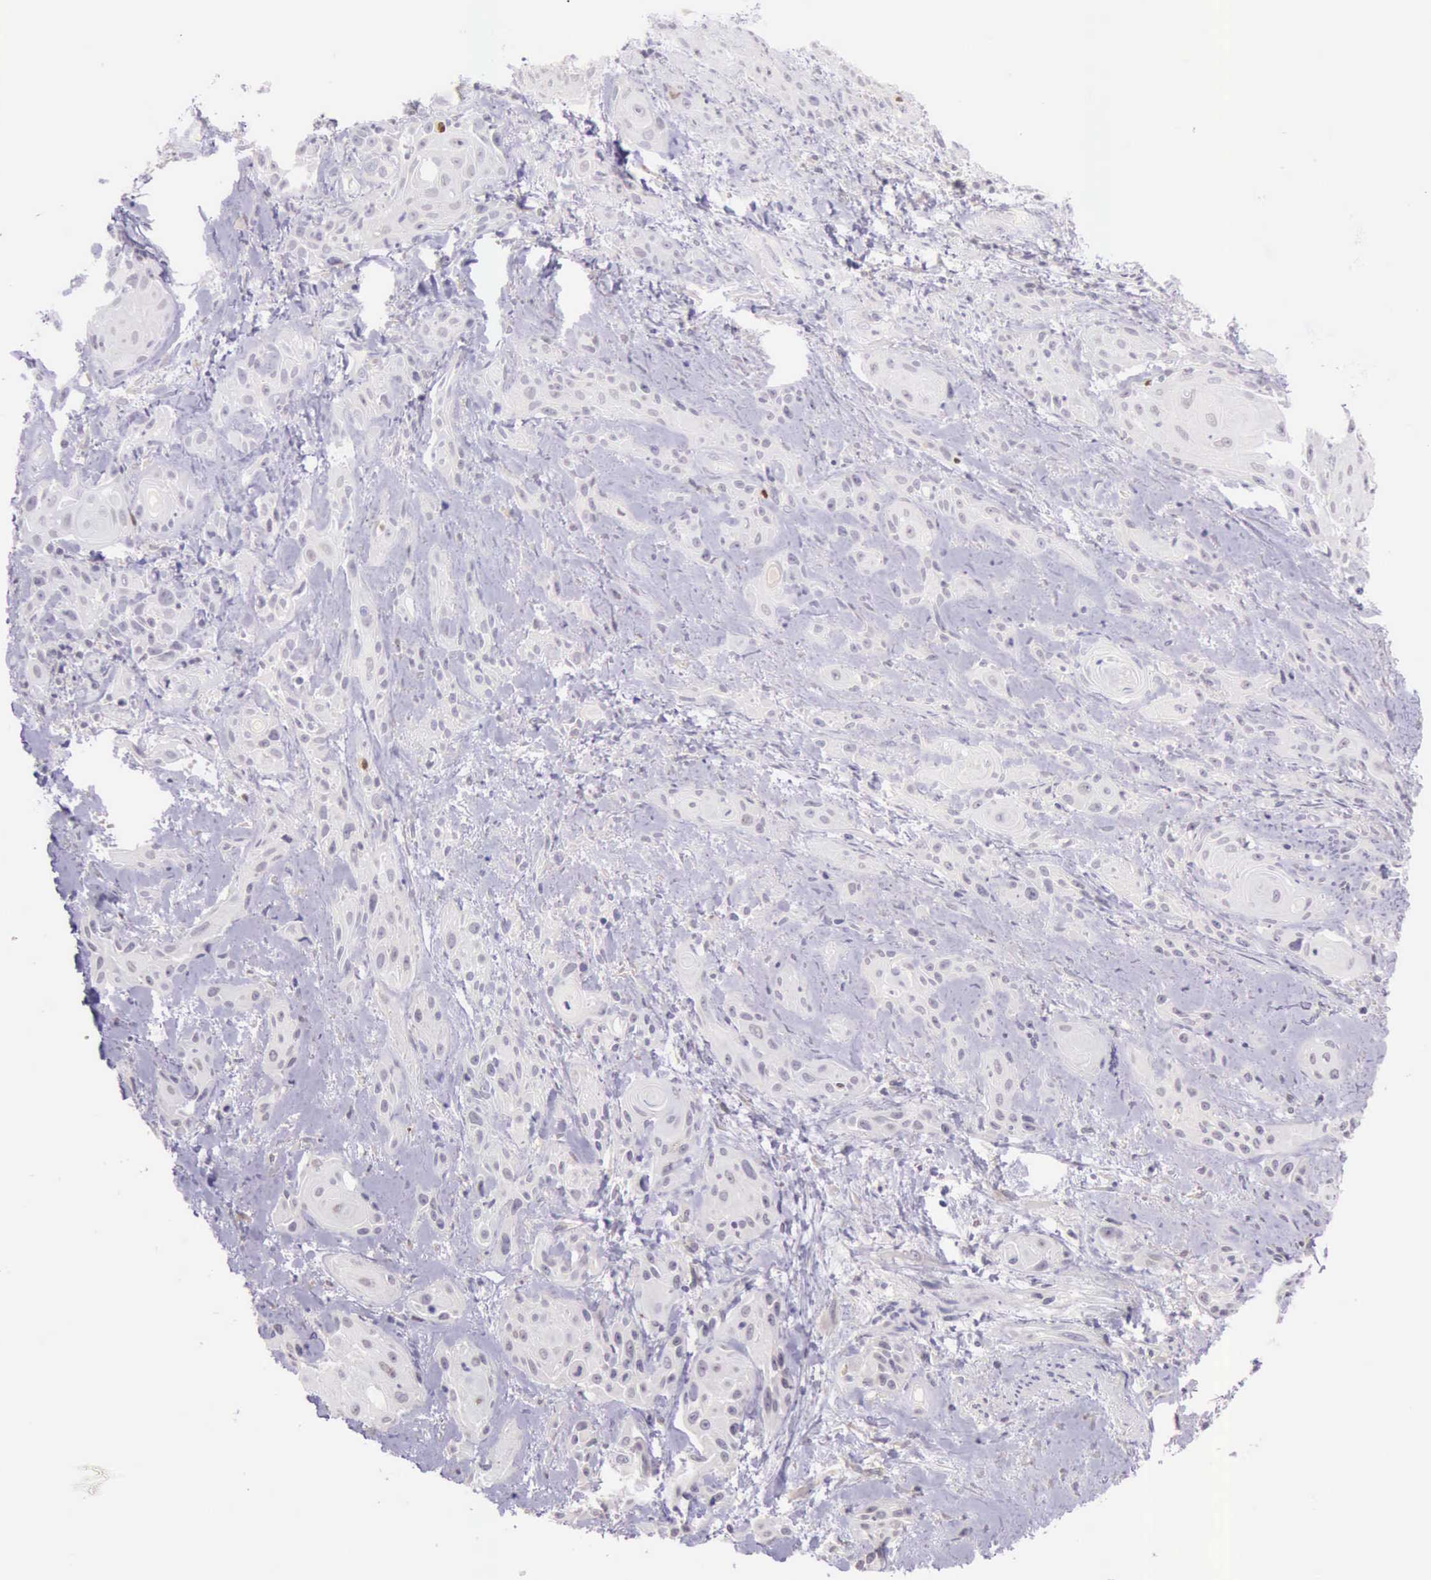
{"staining": {"intensity": "strong", "quantity": "<25%", "location": "nuclear"}, "tissue": "skin cancer", "cell_type": "Tumor cells", "image_type": "cancer", "snomed": [{"axis": "morphology", "description": "Squamous cell carcinoma, NOS"}, {"axis": "topography", "description": "Skin"}, {"axis": "topography", "description": "Anal"}], "caption": "A micrograph of skin cancer stained for a protein demonstrates strong nuclear brown staining in tumor cells.", "gene": "PARP1", "patient": {"sex": "male", "age": 64}}